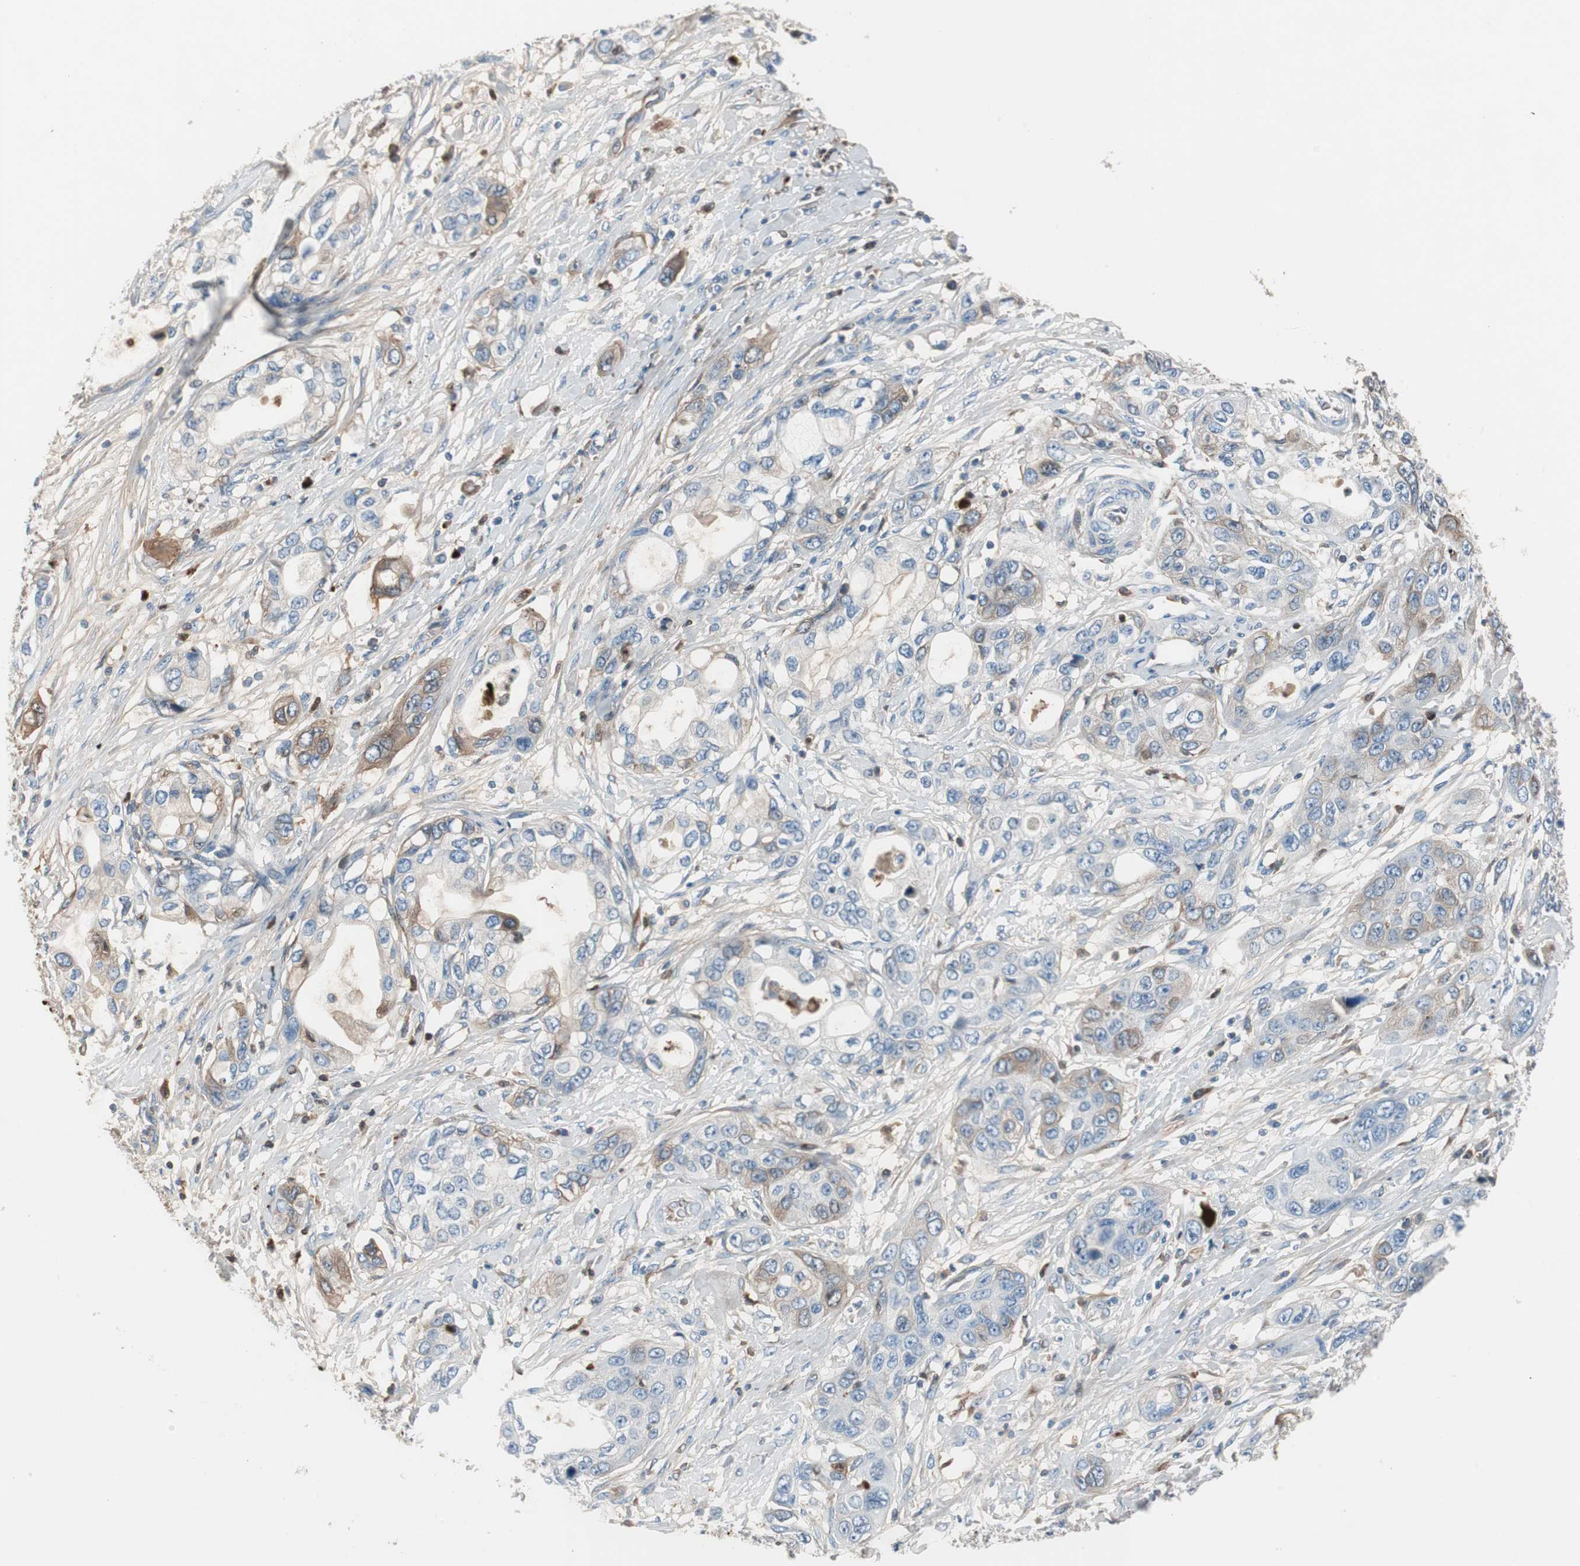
{"staining": {"intensity": "weak", "quantity": "25%-75%", "location": "cytoplasmic/membranous"}, "tissue": "pancreatic cancer", "cell_type": "Tumor cells", "image_type": "cancer", "snomed": [{"axis": "morphology", "description": "Adenocarcinoma, NOS"}, {"axis": "topography", "description": "Pancreas"}], "caption": "High-power microscopy captured an IHC image of pancreatic adenocarcinoma, revealing weak cytoplasmic/membranous positivity in about 25%-75% of tumor cells.", "gene": "SERPINF1", "patient": {"sex": "female", "age": 70}}